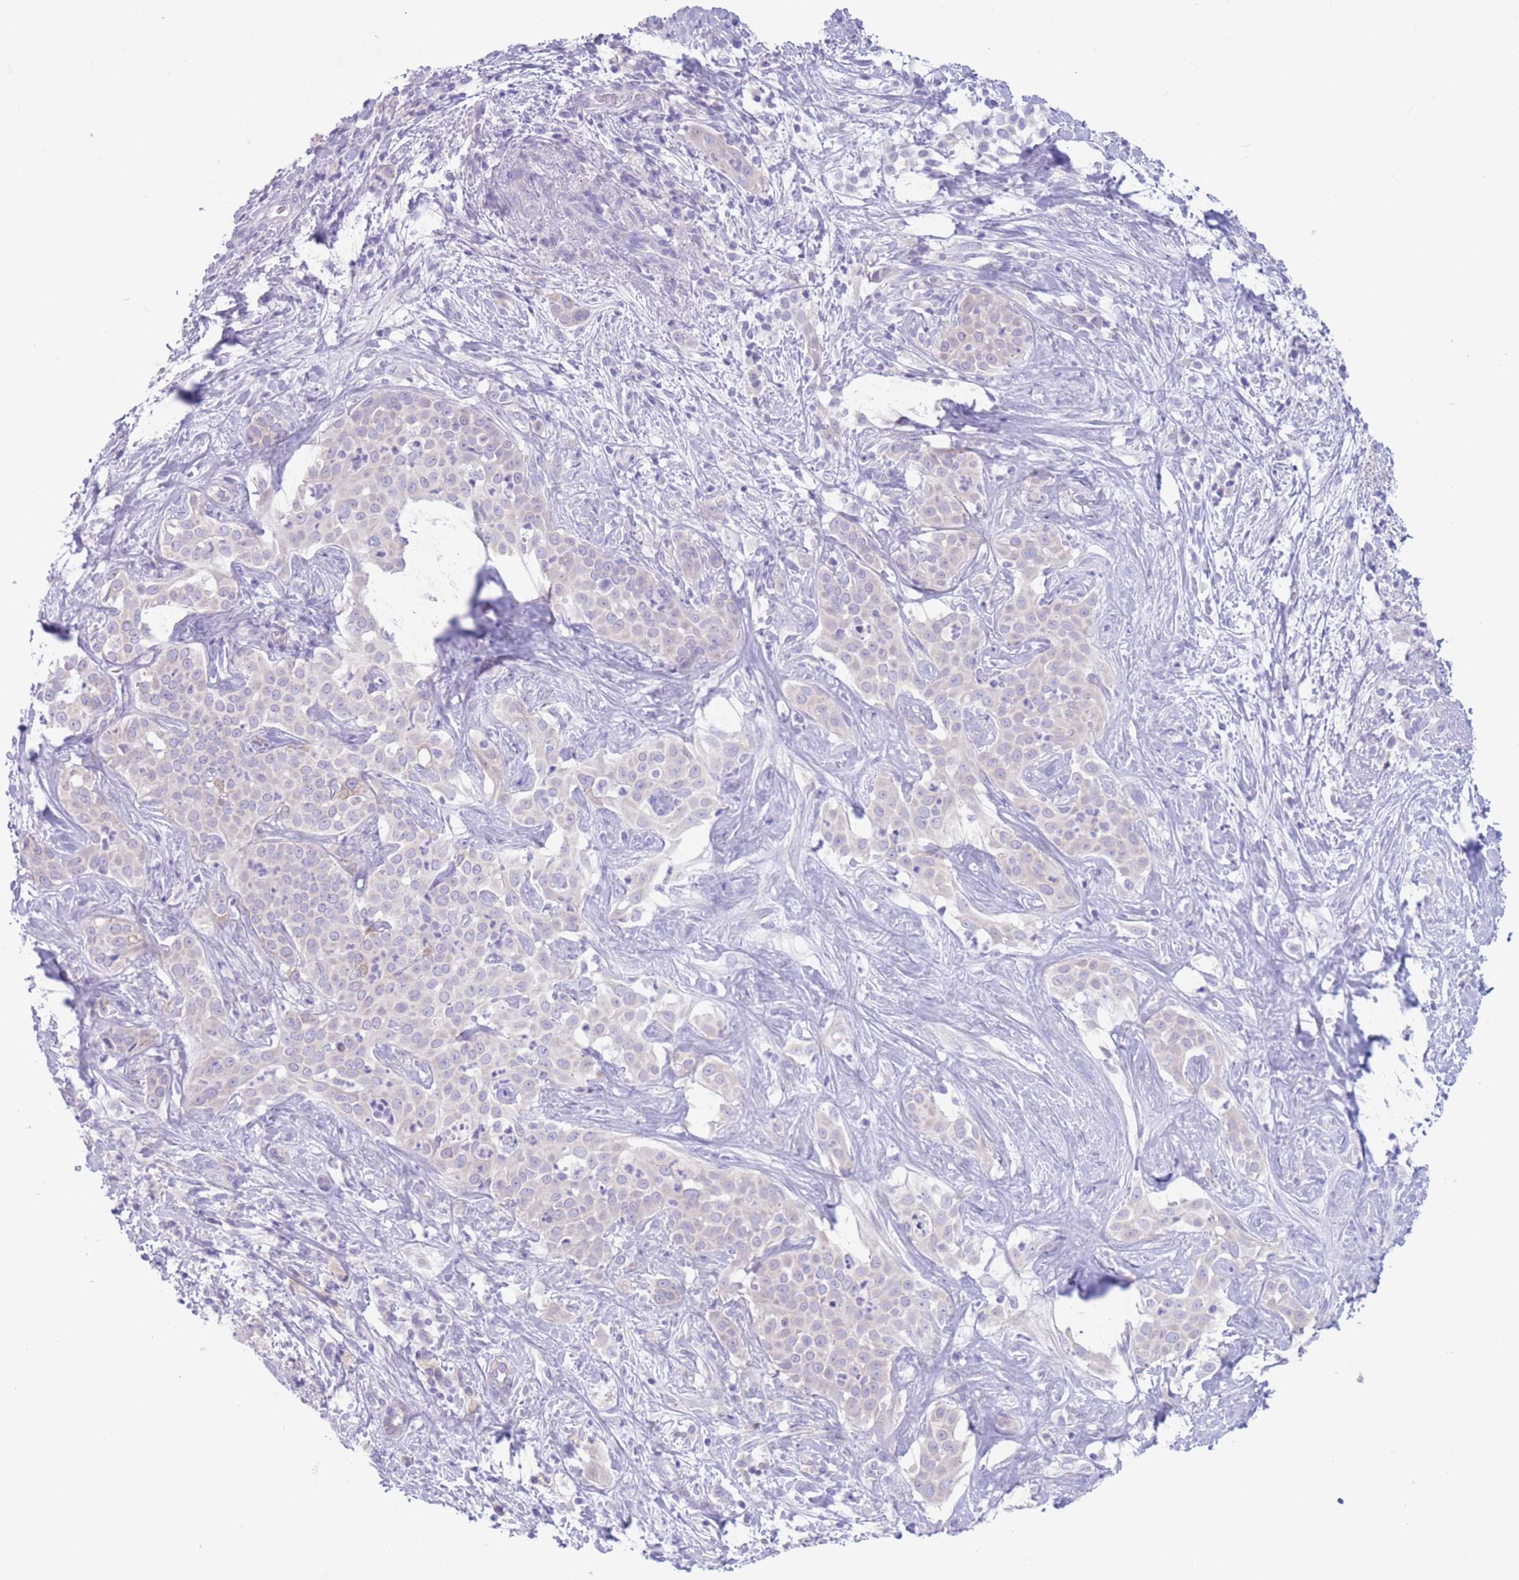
{"staining": {"intensity": "negative", "quantity": "none", "location": "none"}, "tissue": "liver cancer", "cell_type": "Tumor cells", "image_type": "cancer", "snomed": [{"axis": "morphology", "description": "Cholangiocarcinoma"}, {"axis": "topography", "description": "Liver"}], "caption": "Immunohistochemistry of liver cancer demonstrates no staining in tumor cells.", "gene": "FAH", "patient": {"sex": "male", "age": 67}}